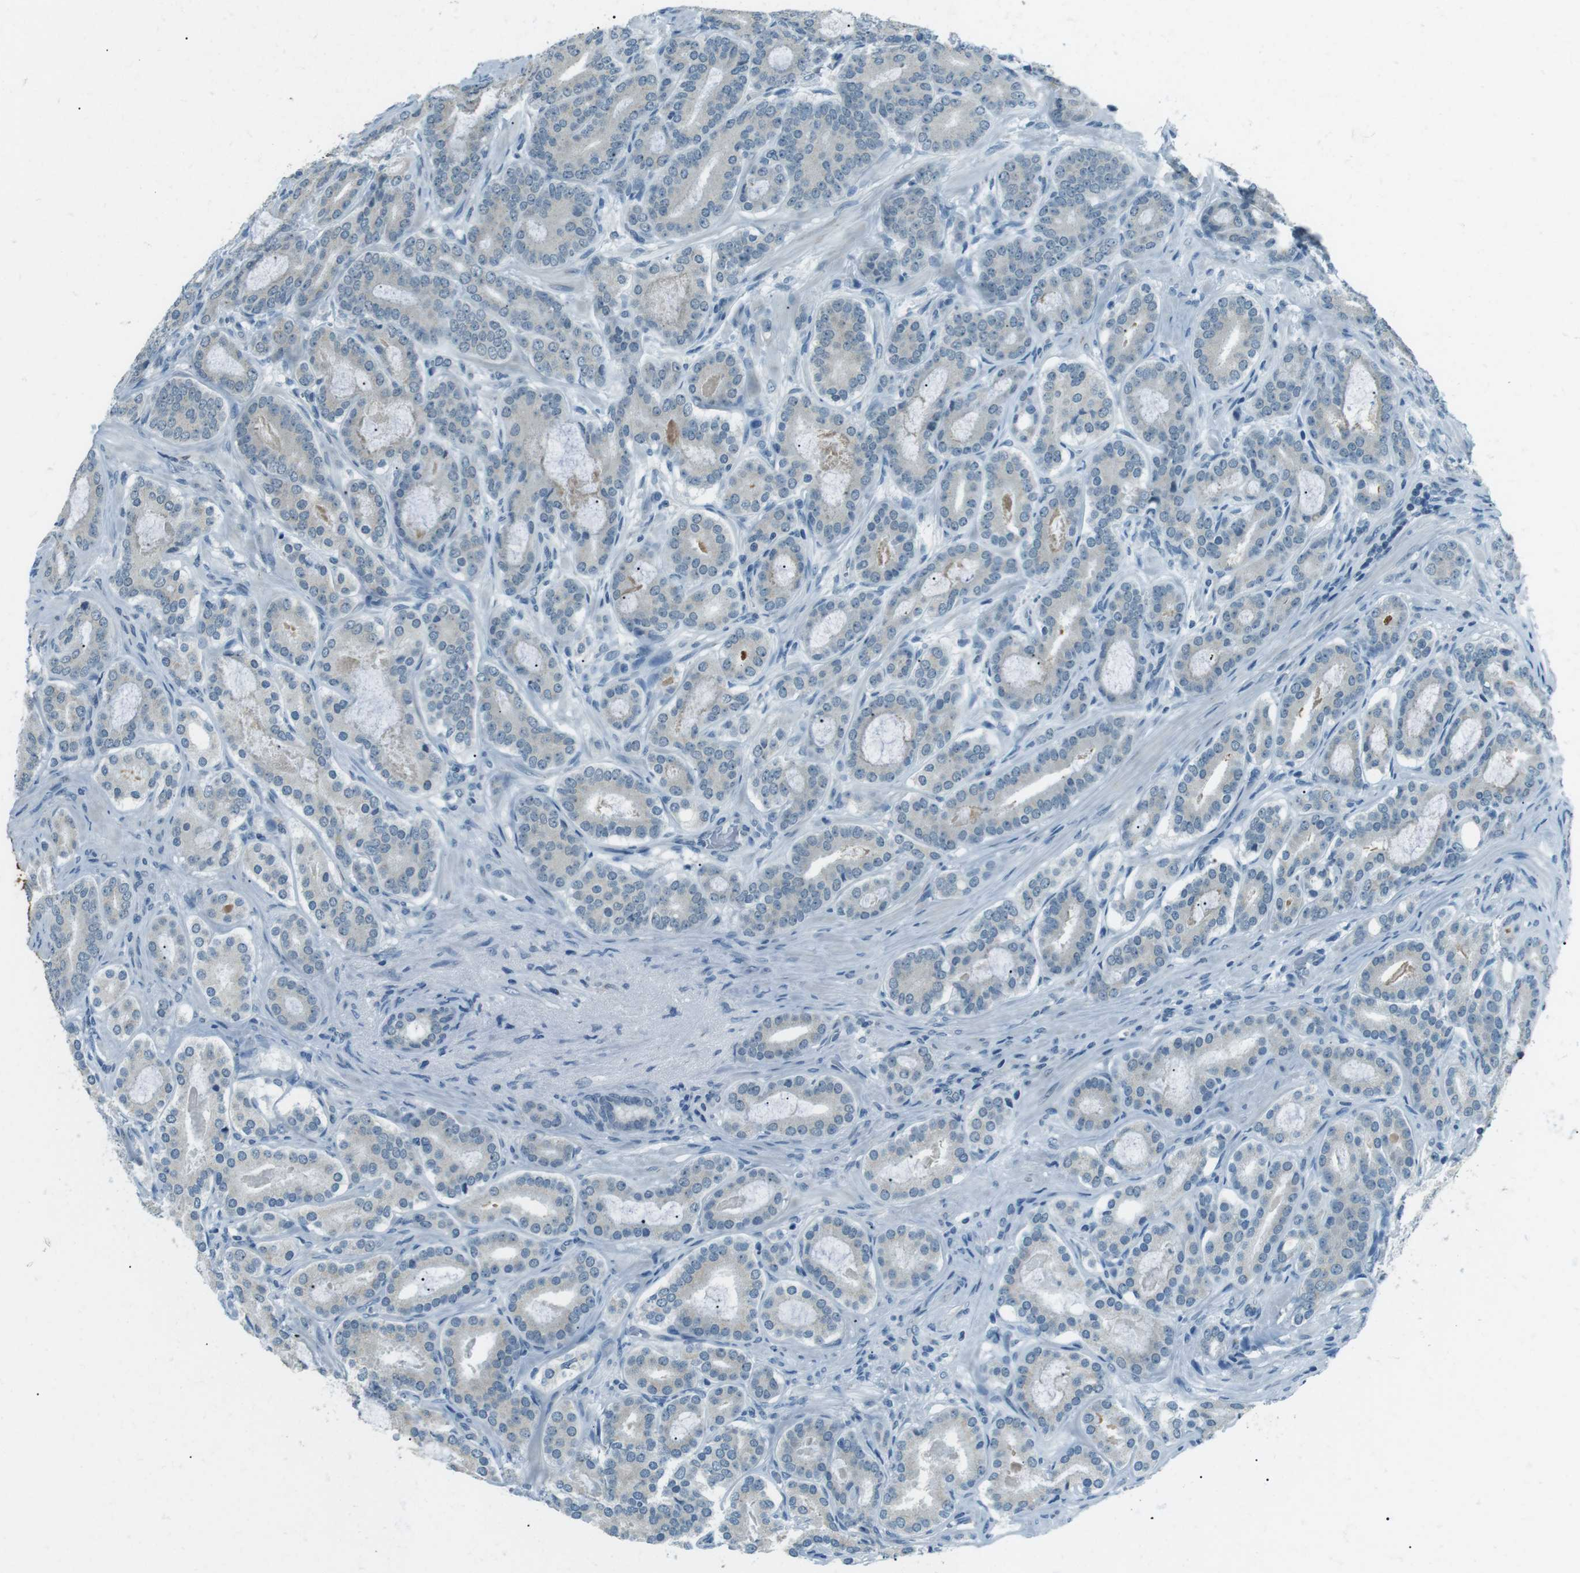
{"staining": {"intensity": "negative", "quantity": "none", "location": "none"}, "tissue": "prostate cancer", "cell_type": "Tumor cells", "image_type": "cancer", "snomed": [{"axis": "morphology", "description": "Adenocarcinoma, High grade"}, {"axis": "topography", "description": "Prostate"}], "caption": "The image exhibits no staining of tumor cells in prostate cancer (adenocarcinoma (high-grade)).", "gene": "SERPINB2", "patient": {"sex": "male", "age": 60}}